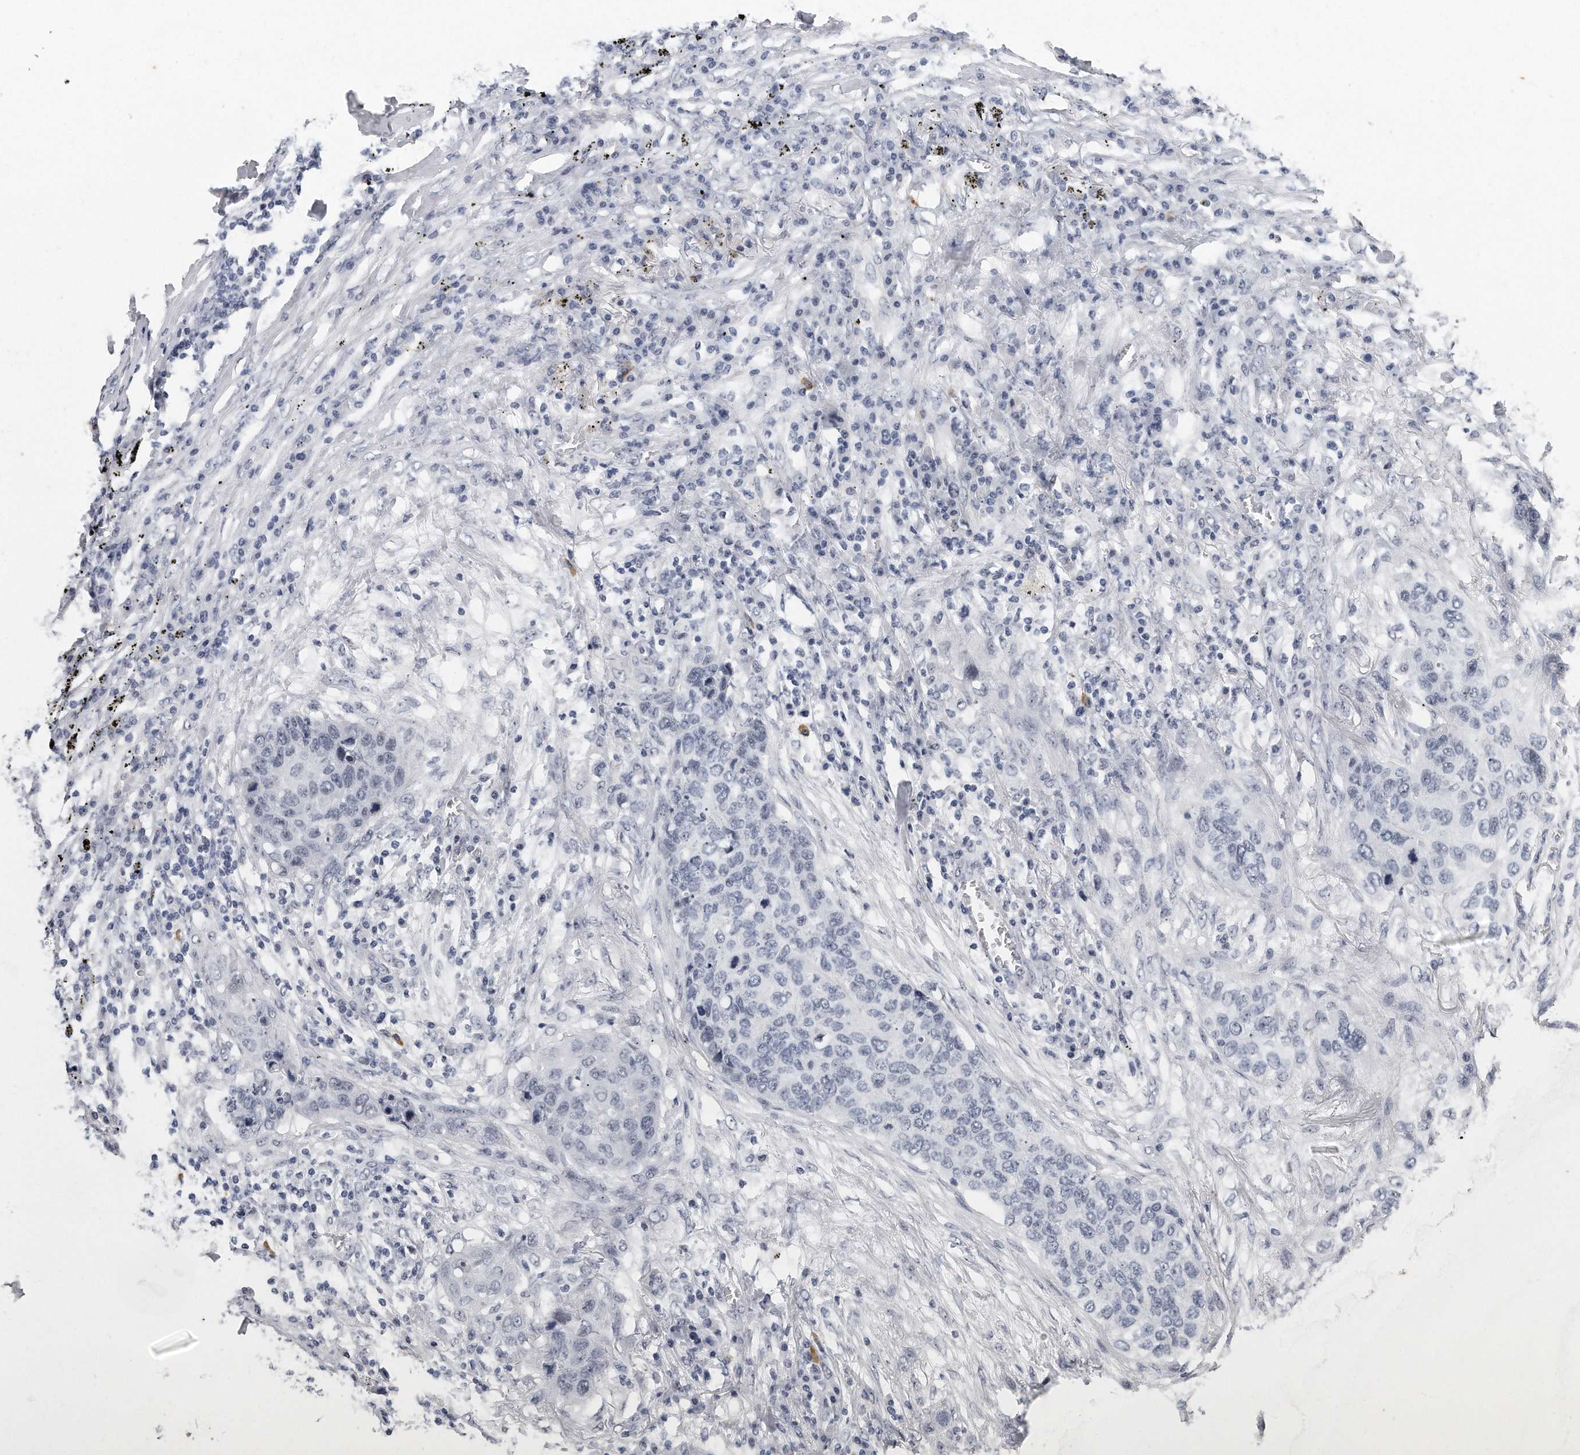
{"staining": {"intensity": "negative", "quantity": "none", "location": "none"}, "tissue": "lung cancer", "cell_type": "Tumor cells", "image_type": "cancer", "snomed": [{"axis": "morphology", "description": "Squamous cell carcinoma, NOS"}, {"axis": "topography", "description": "Lung"}], "caption": "The photomicrograph displays no staining of tumor cells in lung cancer (squamous cell carcinoma).", "gene": "TFCP2L1", "patient": {"sex": "female", "age": 63}}